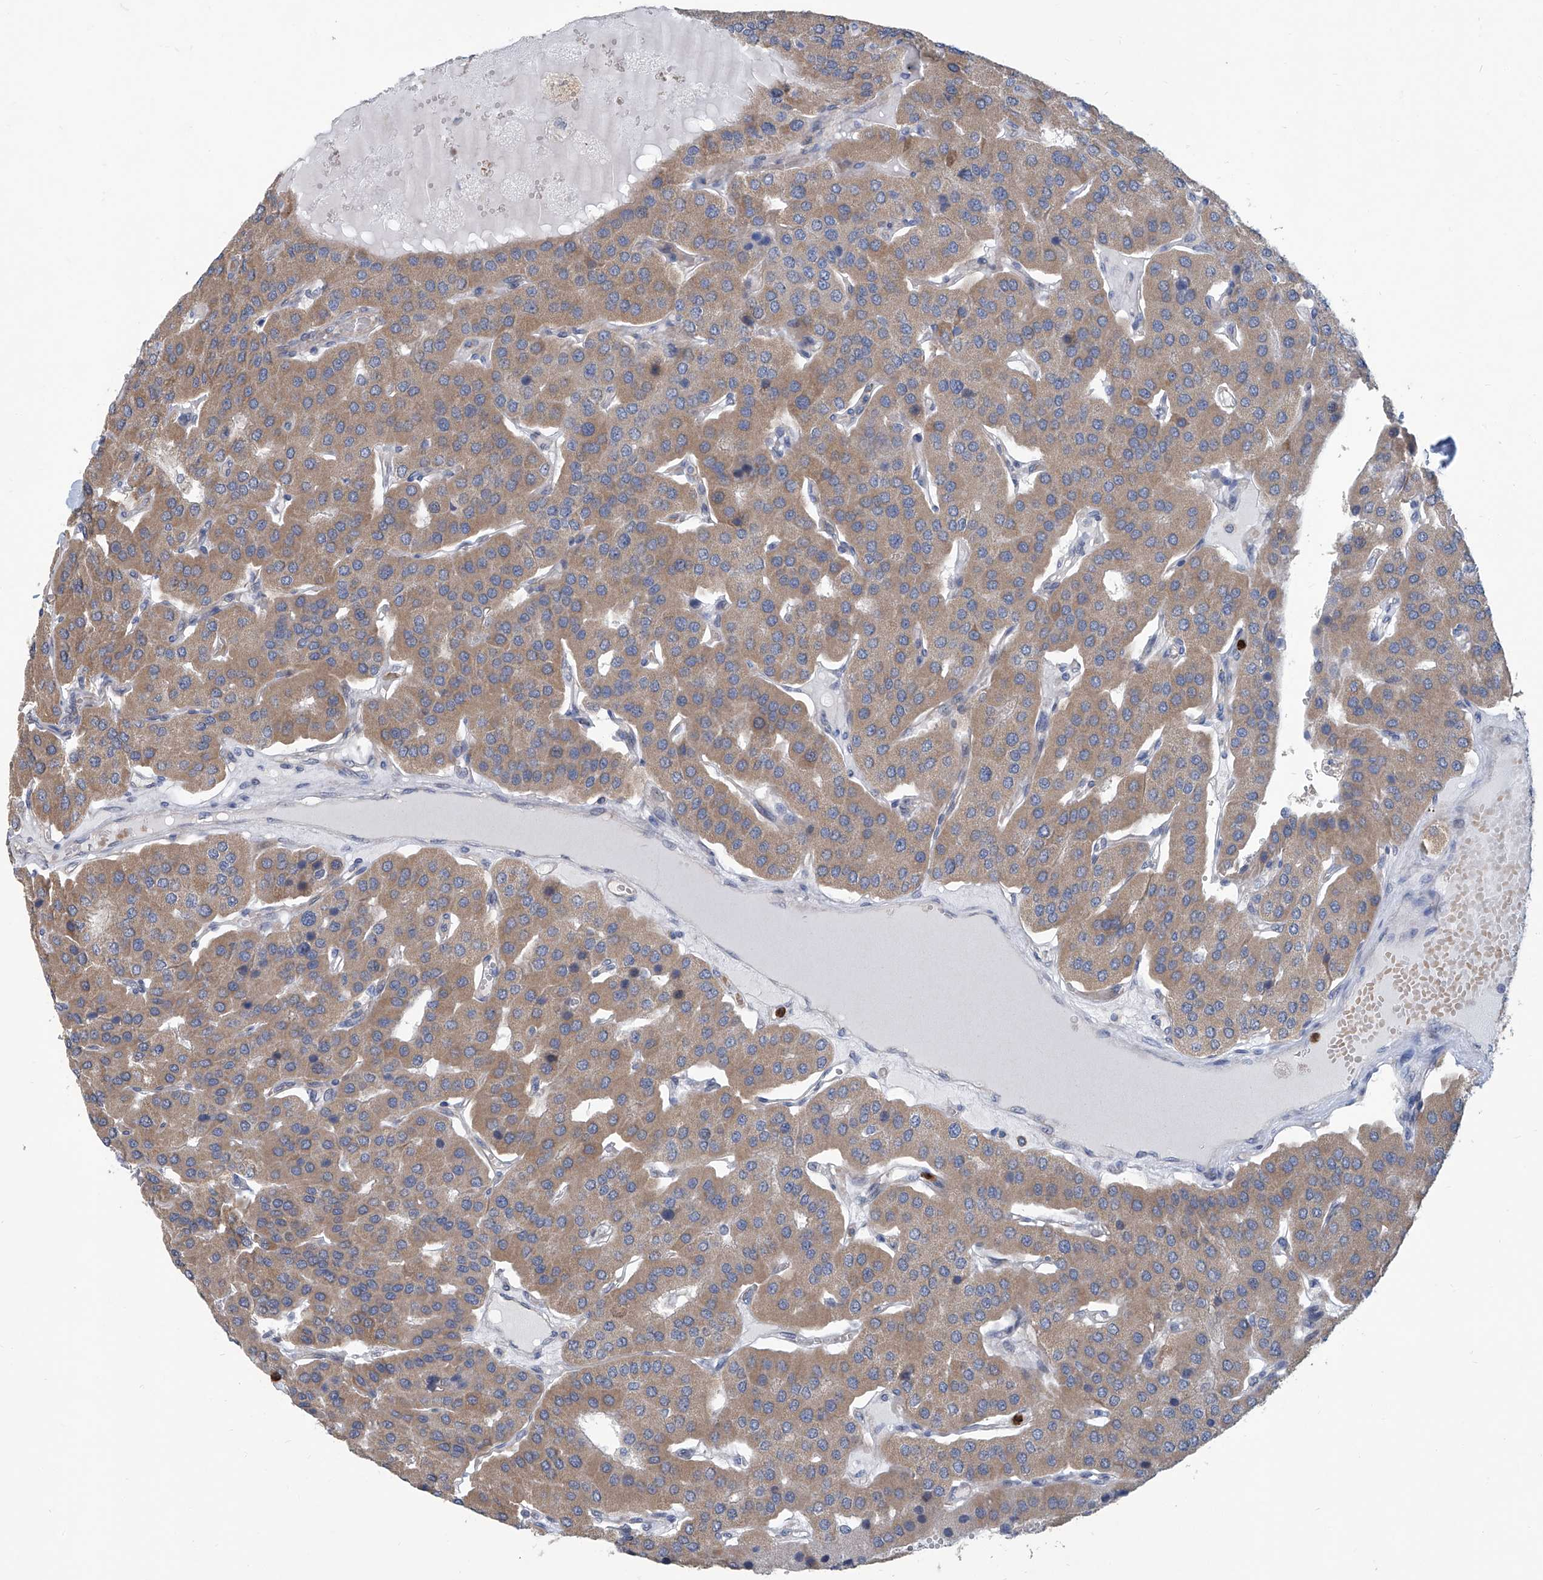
{"staining": {"intensity": "weak", "quantity": ">75%", "location": "cytoplasmic/membranous"}, "tissue": "parathyroid gland", "cell_type": "Glandular cells", "image_type": "normal", "snomed": [{"axis": "morphology", "description": "Normal tissue, NOS"}, {"axis": "morphology", "description": "Adenoma, NOS"}, {"axis": "topography", "description": "Parathyroid gland"}], "caption": "The photomicrograph exhibits immunohistochemical staining of unremarkable parathyroid gland. There is weak cytoplasmic/membranous expression is identified in about >75% of glandular cells.", "gene": "EIF2D", "patient": {"sex": "female", "age": 86}}